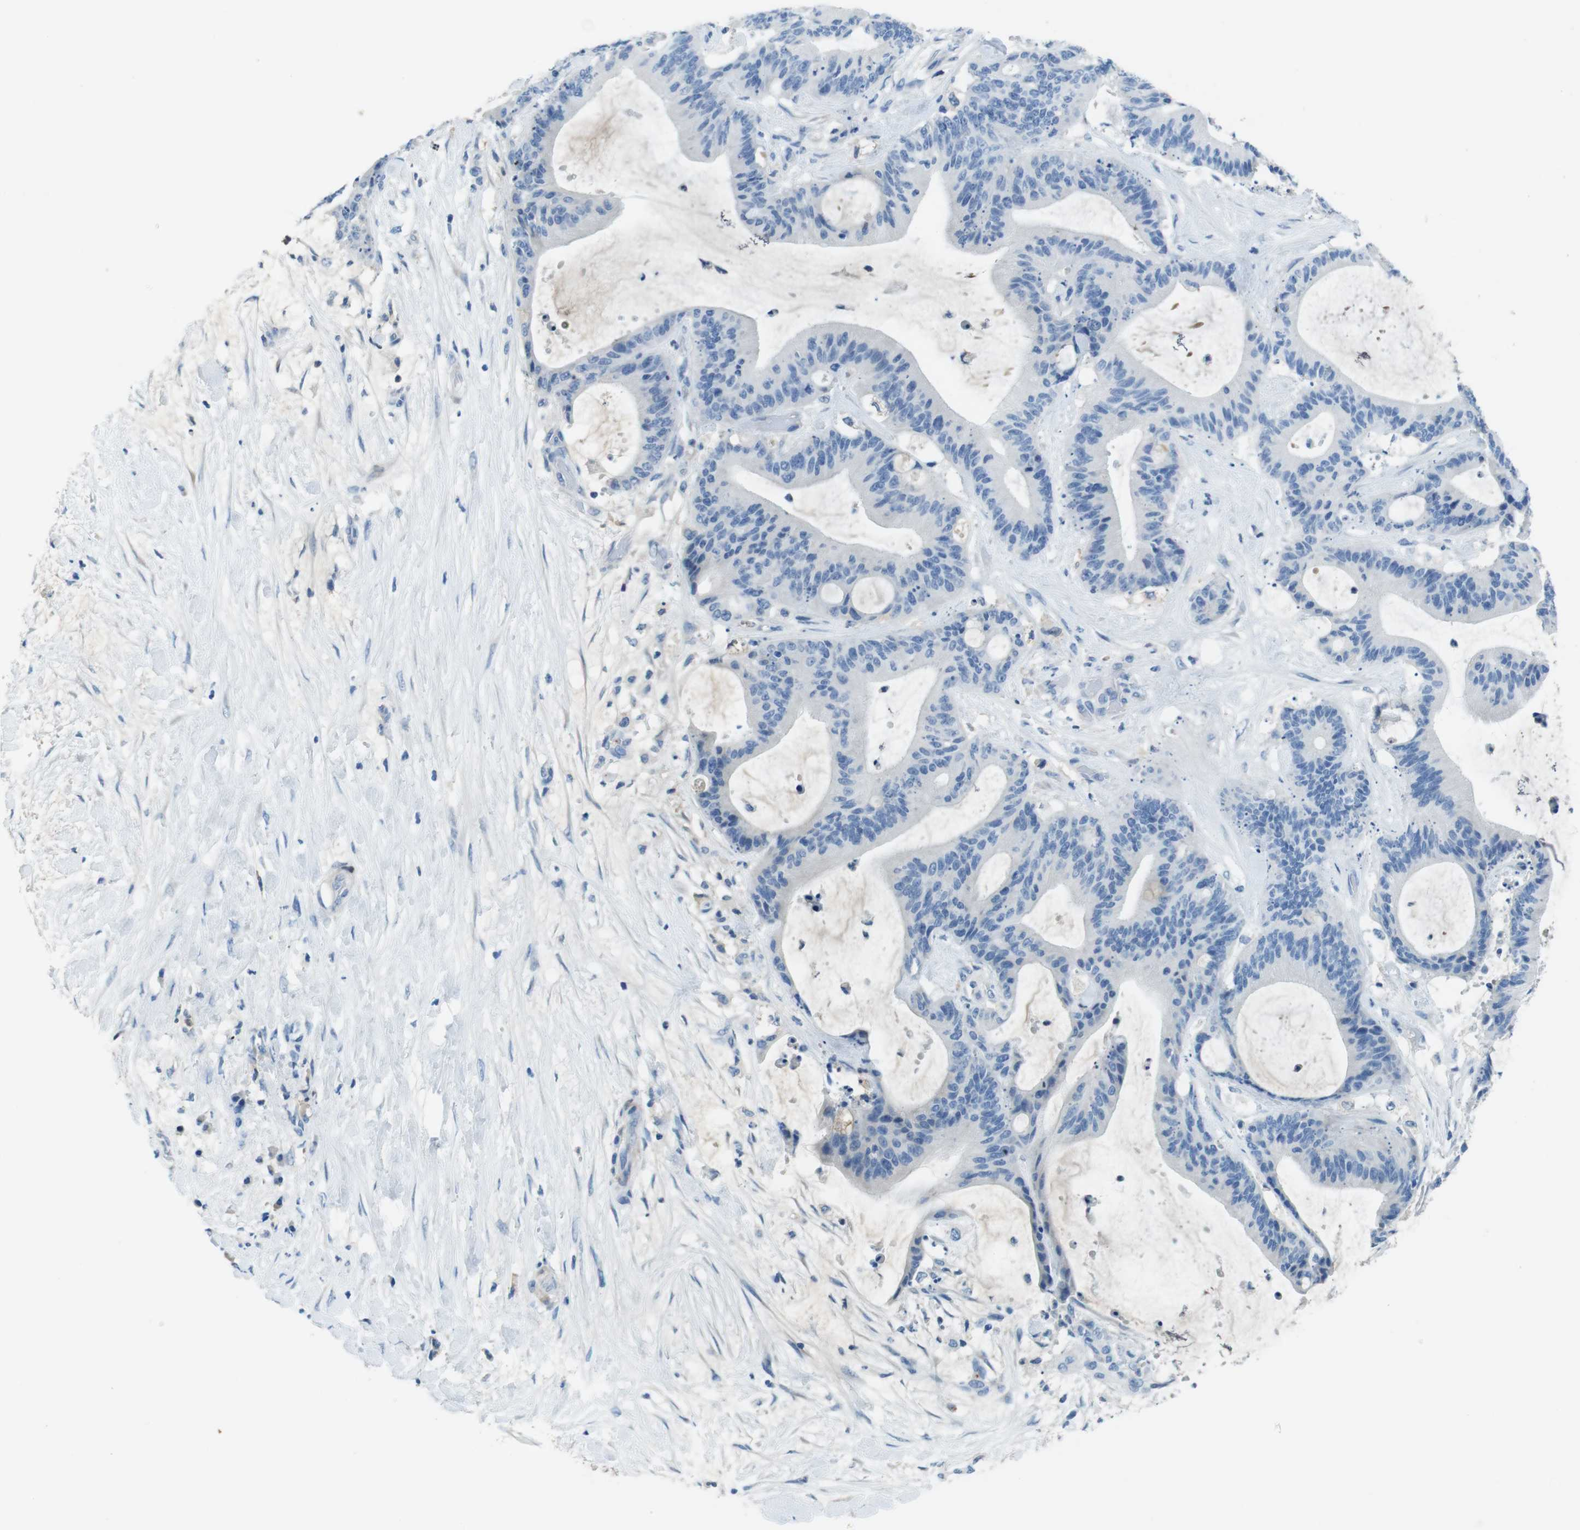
{"staining": {"intensity": "negative", "quantity": "none", "location": "none"}, "tissue": "liver cancer", "cell_type": "Tumor cells", "image_type": "cancer", "snomed": [{"axis": "morphology", "description": "Cholangiocarcinoma"}, {"axis": "topography", "description": "Liver"}], "caption": "Cholangiocarcinoma (liver) stained for a protein using immunohistochemistry shows no staining tumor cells.", "gene": "TMPRSS15", "patient": {"sex": "female", "age": 73}}